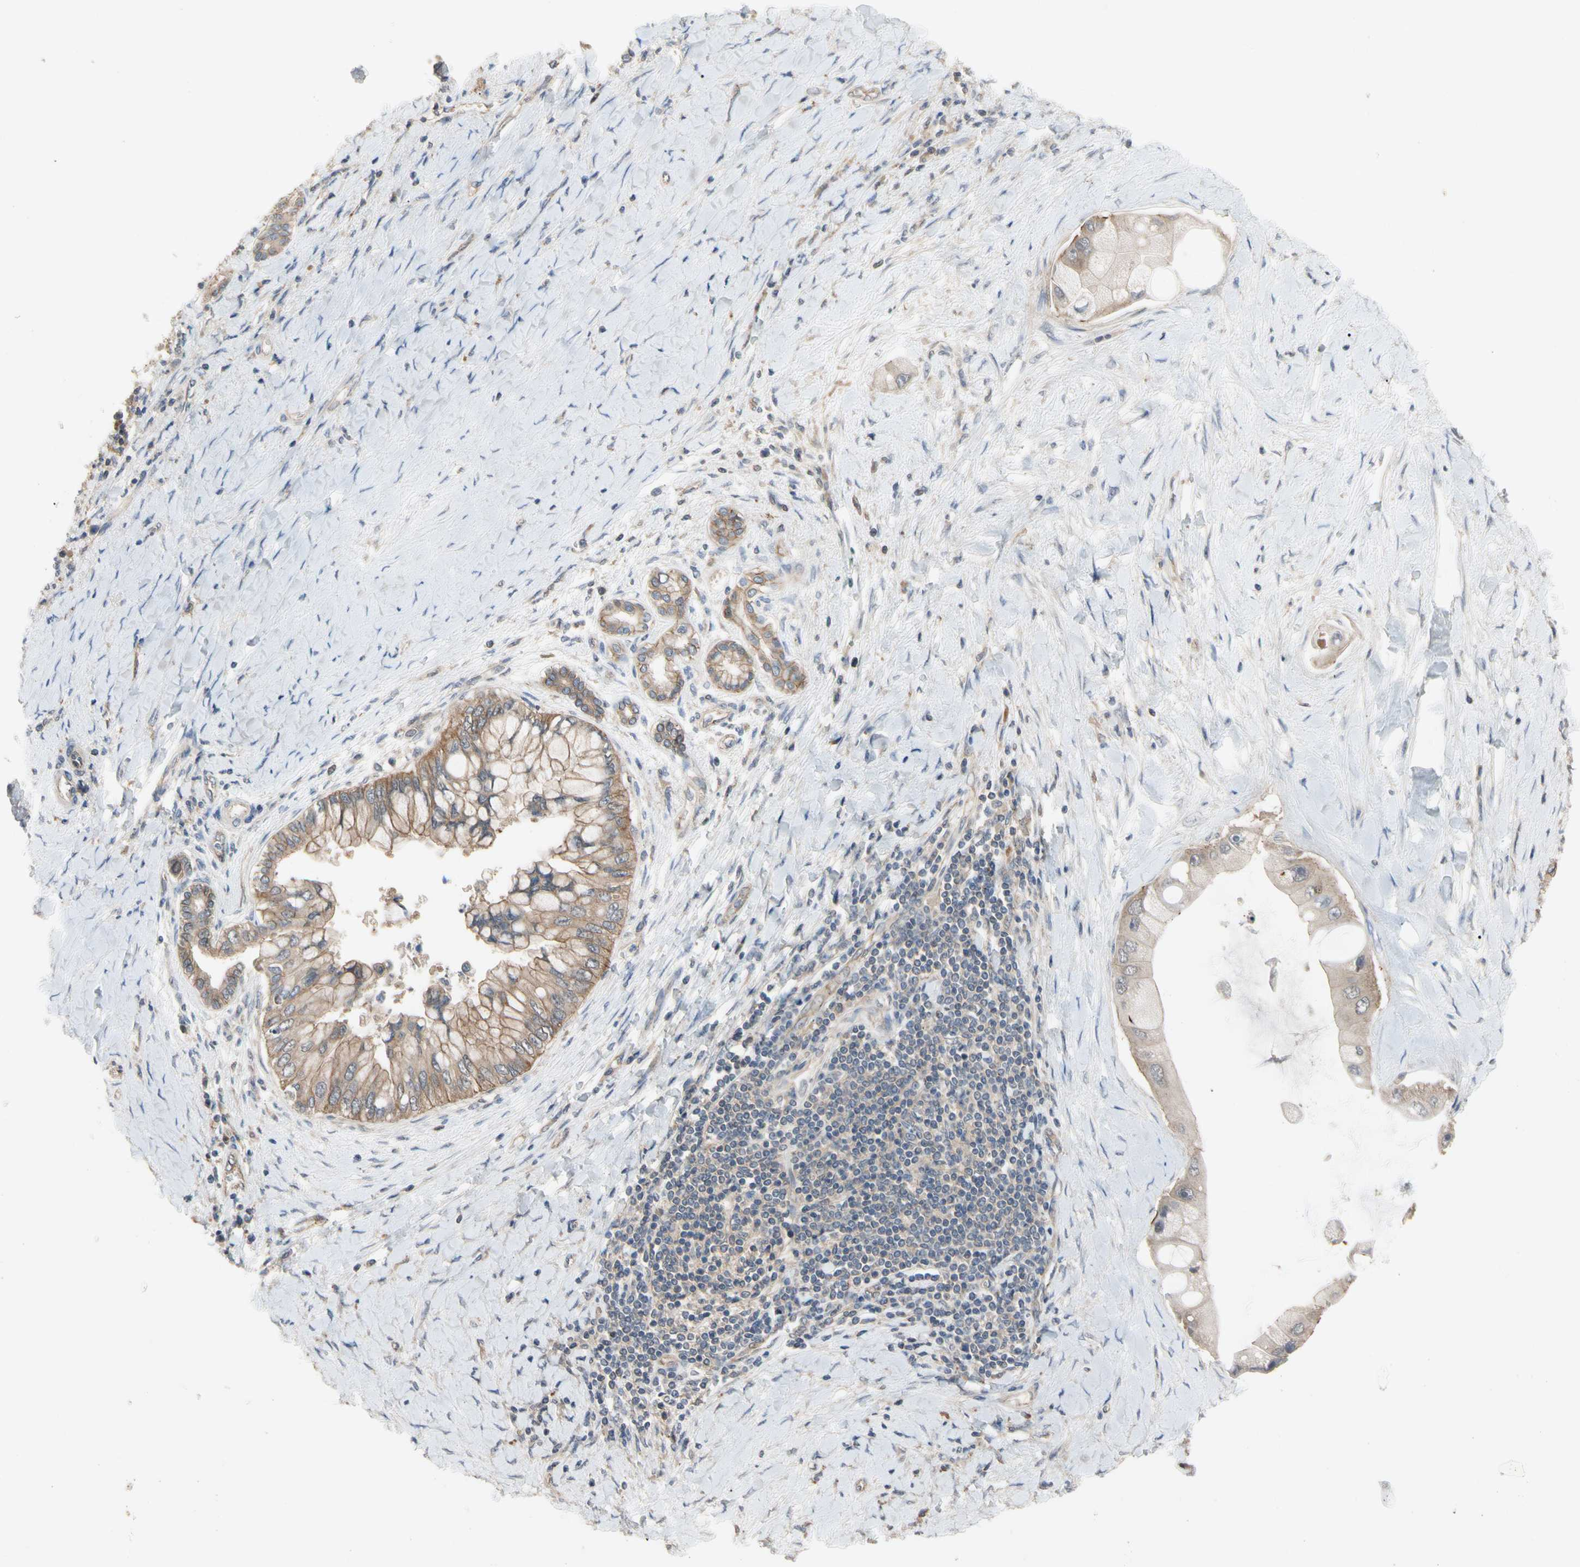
{"staining": {"intensity": "moderate", "quantity": "25%-75%", "location": "cytoplasmic/membranous"}, "tissue": "liver cancer", "cell_type": "Tumor cells", "image_type": "cancer", "snomed": [{"axis": "morphology", "description": "Normal tissue, NOS"}, {"axis": "morphology", "description": "Cholangiocarcinoma"}, {"axis": "topography", "description": "Liver"}, {"axis": "topography", "description": "Peripheral nerve tissue"}], "caption": "Liver cholangiocarcinoma tissue reveals moderate cytoplasmic/membranous positivity in about 25%-75% of tumor cells", "gene": "DPP8", "patient": {"sex": "male", "age": 50}}